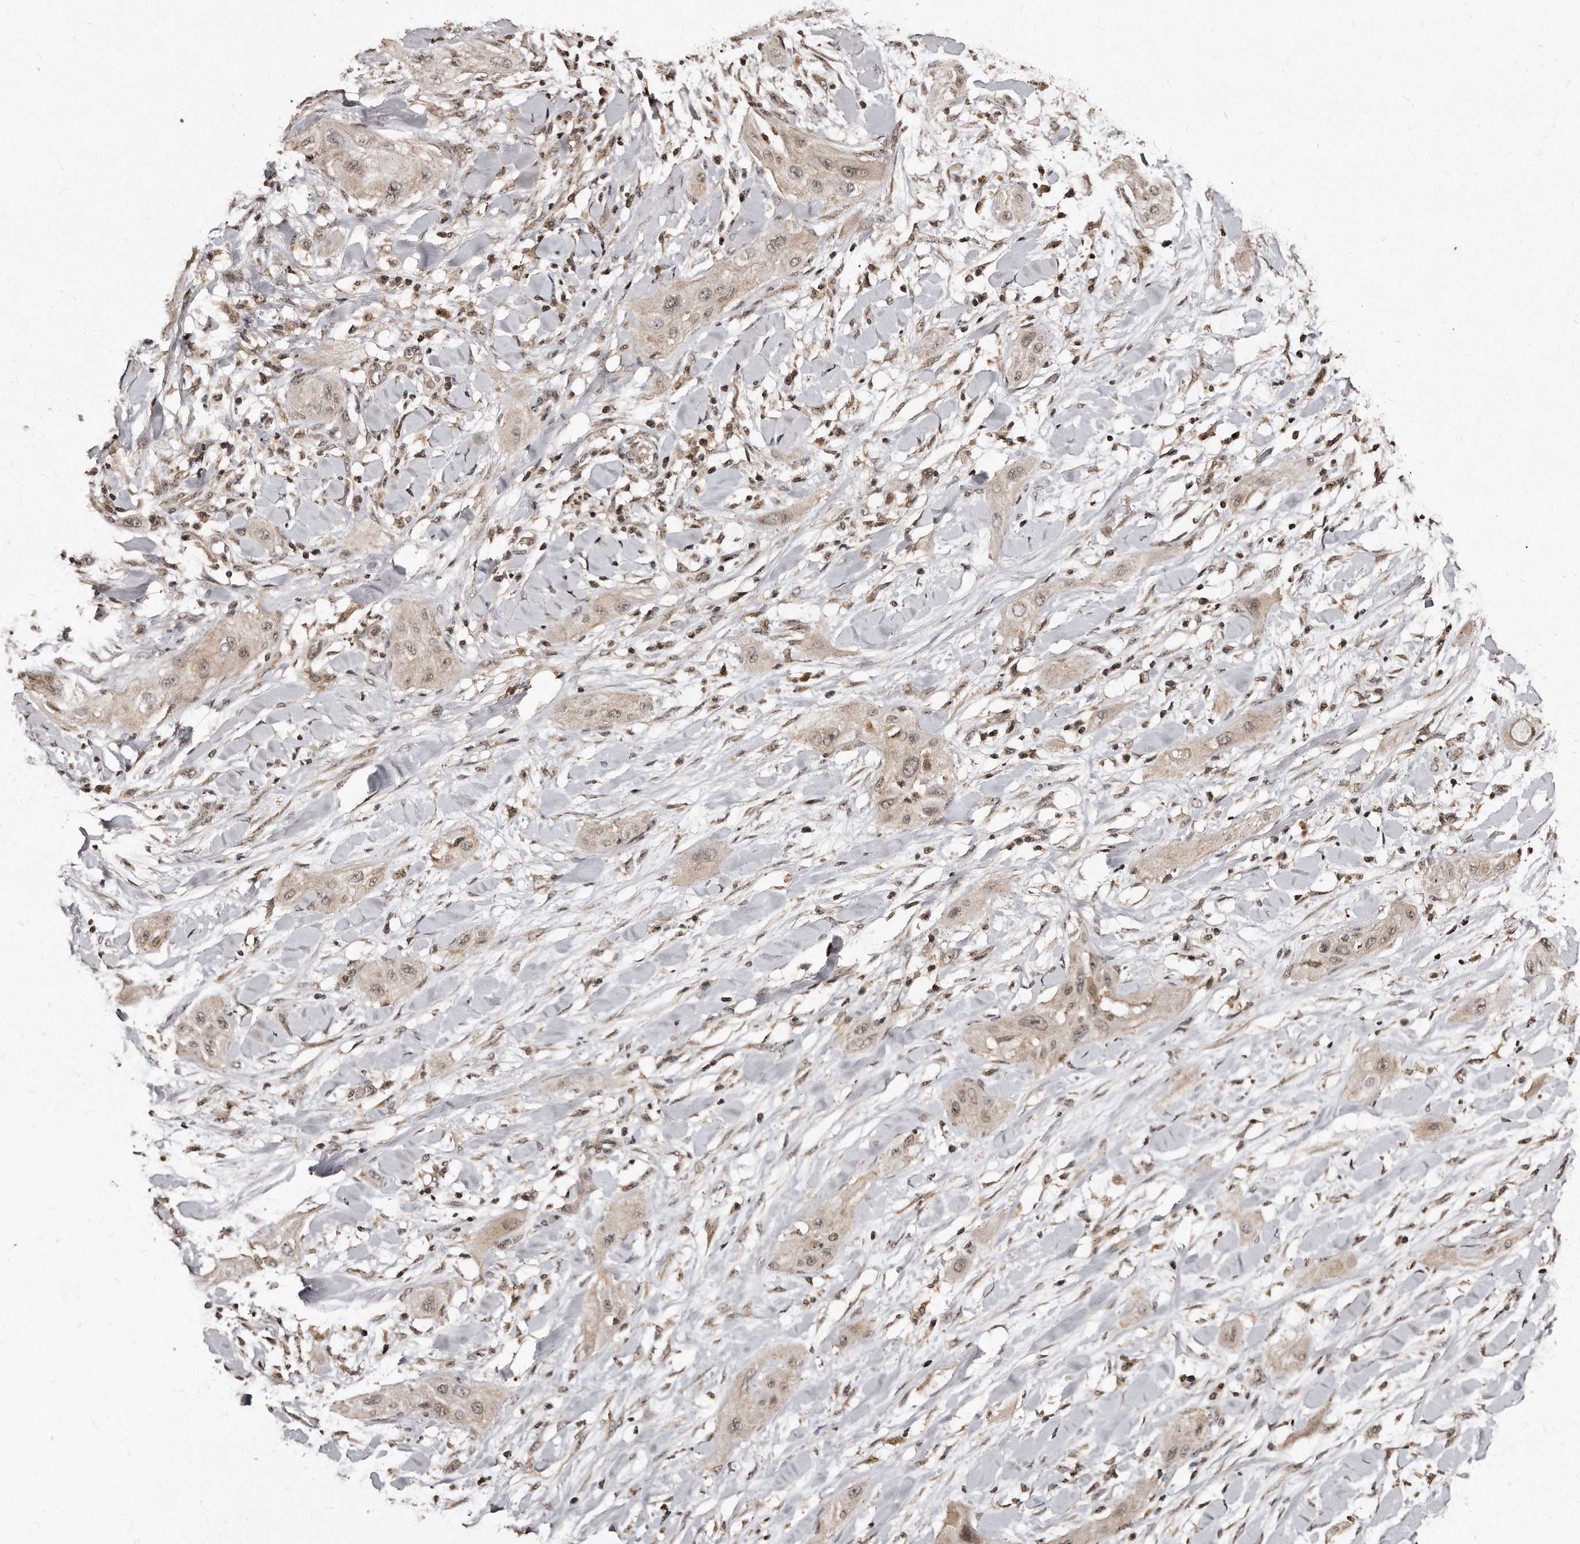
{"staining": {"intensity": "weak", "quantity": ">75%", "location": "cytoplasmic/membranous,nuclear"}, "tissue": "lung cancer", "cell_type": "Tumor cells", "image_type": "cancer", "snomed": [{"axis": "morphology", "description": "Squamous cell carcinoma, NOS"}, {"axis": "topography", "description": "Lung"}], "caption": "A brown stain labels weak cytoplasmic/membranous and nuclear expression of a protein in lung cancer (squamous cell carcinoma) tumor cells. (DAB (3,3'-diaminobenzidine) = brown stain, brightfield microscopy at high magnification).", "gene": "TSHR", "patient": {"sex": "female", "age": 47}}